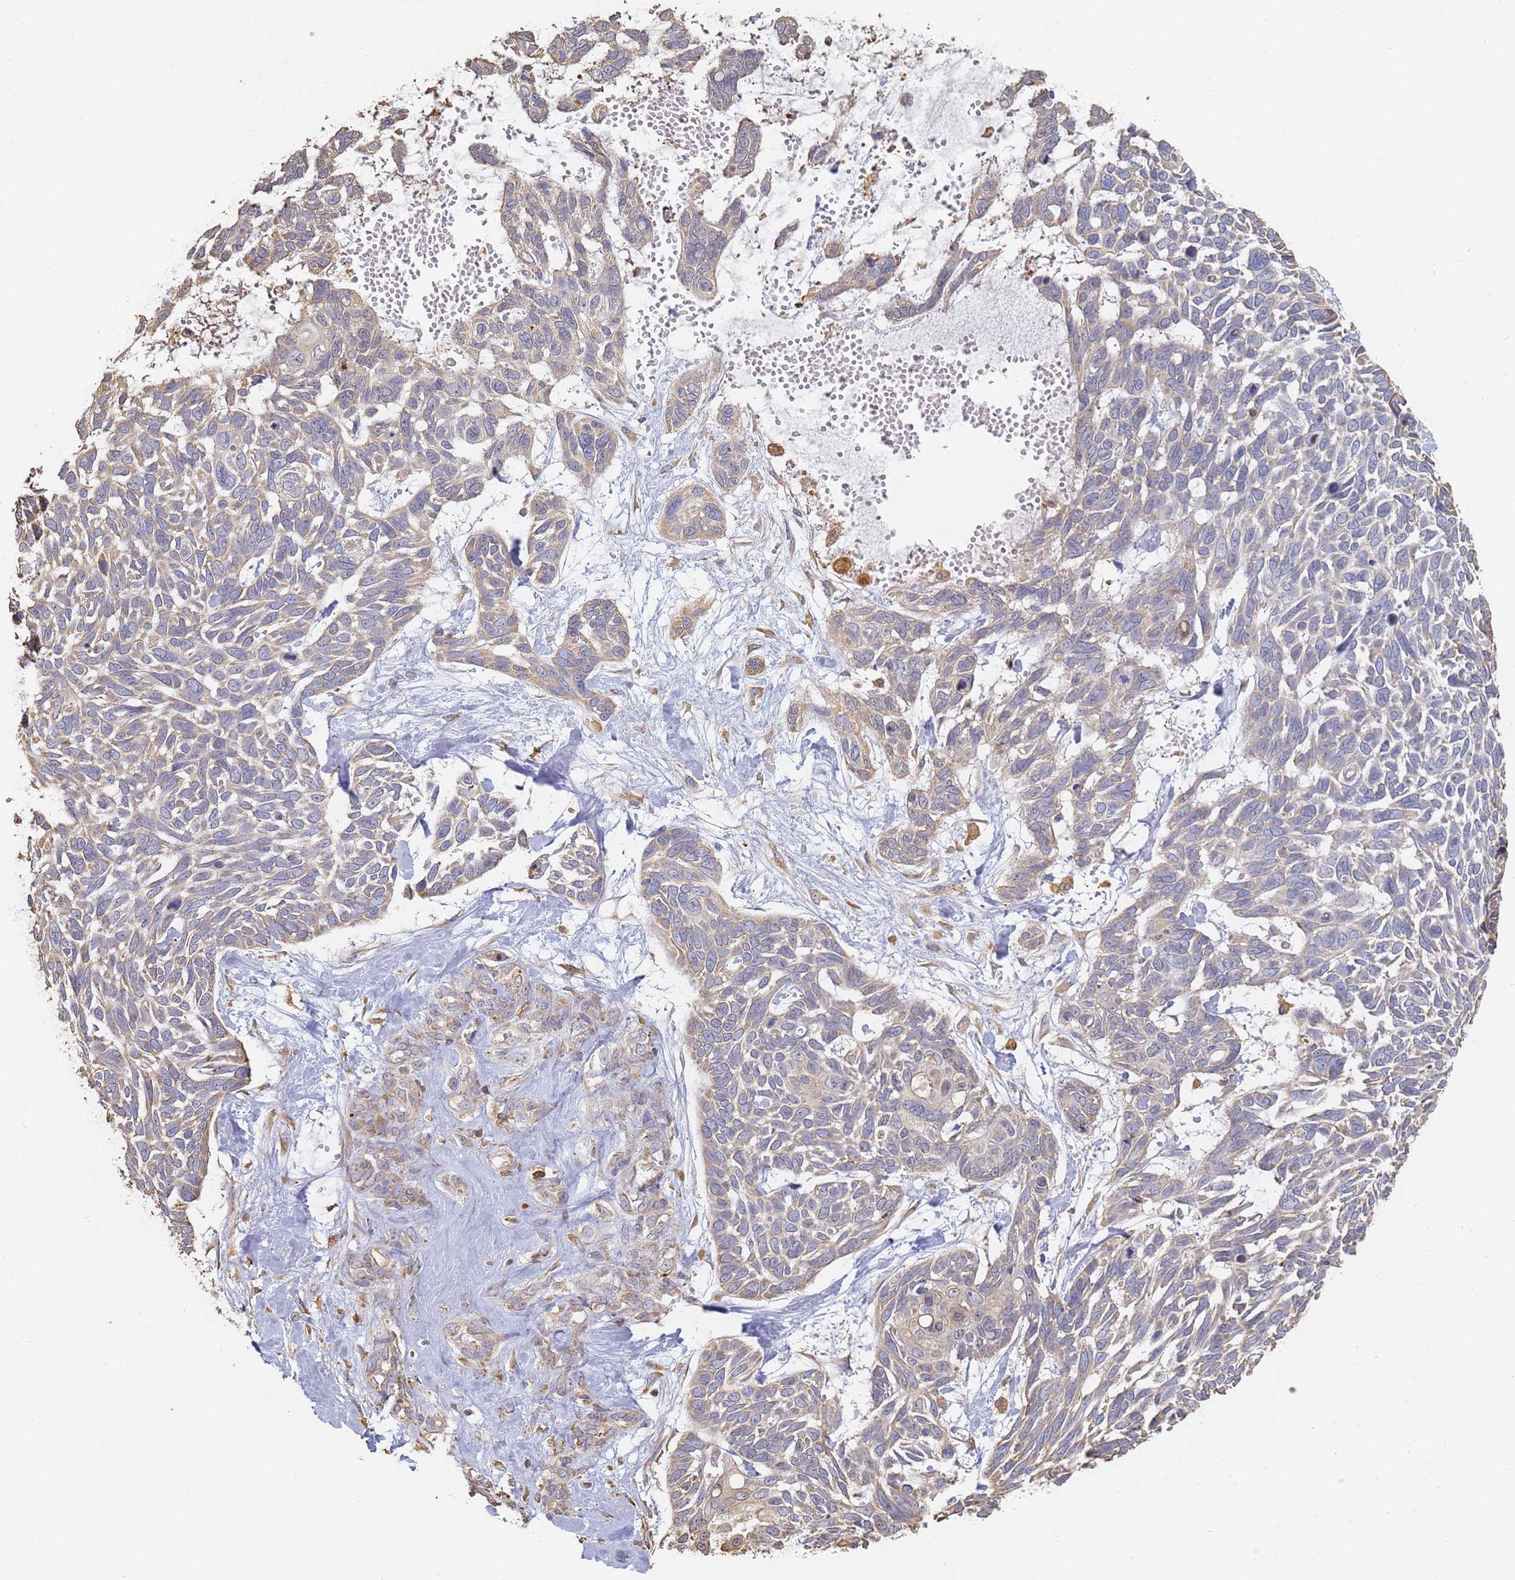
{"staining": {"intensity": "weak", "quantity": "<25%", "location": "cytoplasmic/membranous"}, "tissue": "skin cancer", "cell_type": "Tumor cells", "image_type": "cancer", "snomed": [{"axis": "morphology", "description": "Basal cell carcinoma"}, {"axis": "topography", "description": "Skin"}], "caption": "High magnification brightfield microscopy of skin cancer (basal cell carcinoma) stained with DAB (3,3'-diaminobenzidine) (brown) and counterstained with hematoxylin (blue): tumor cells show no significant expression. (DAB immunohistochemistry (IHC) visualized using brightfield microscopy, high magnification).", "gene": "BIN2", "patient": {"sex": "male", "age": 88}}